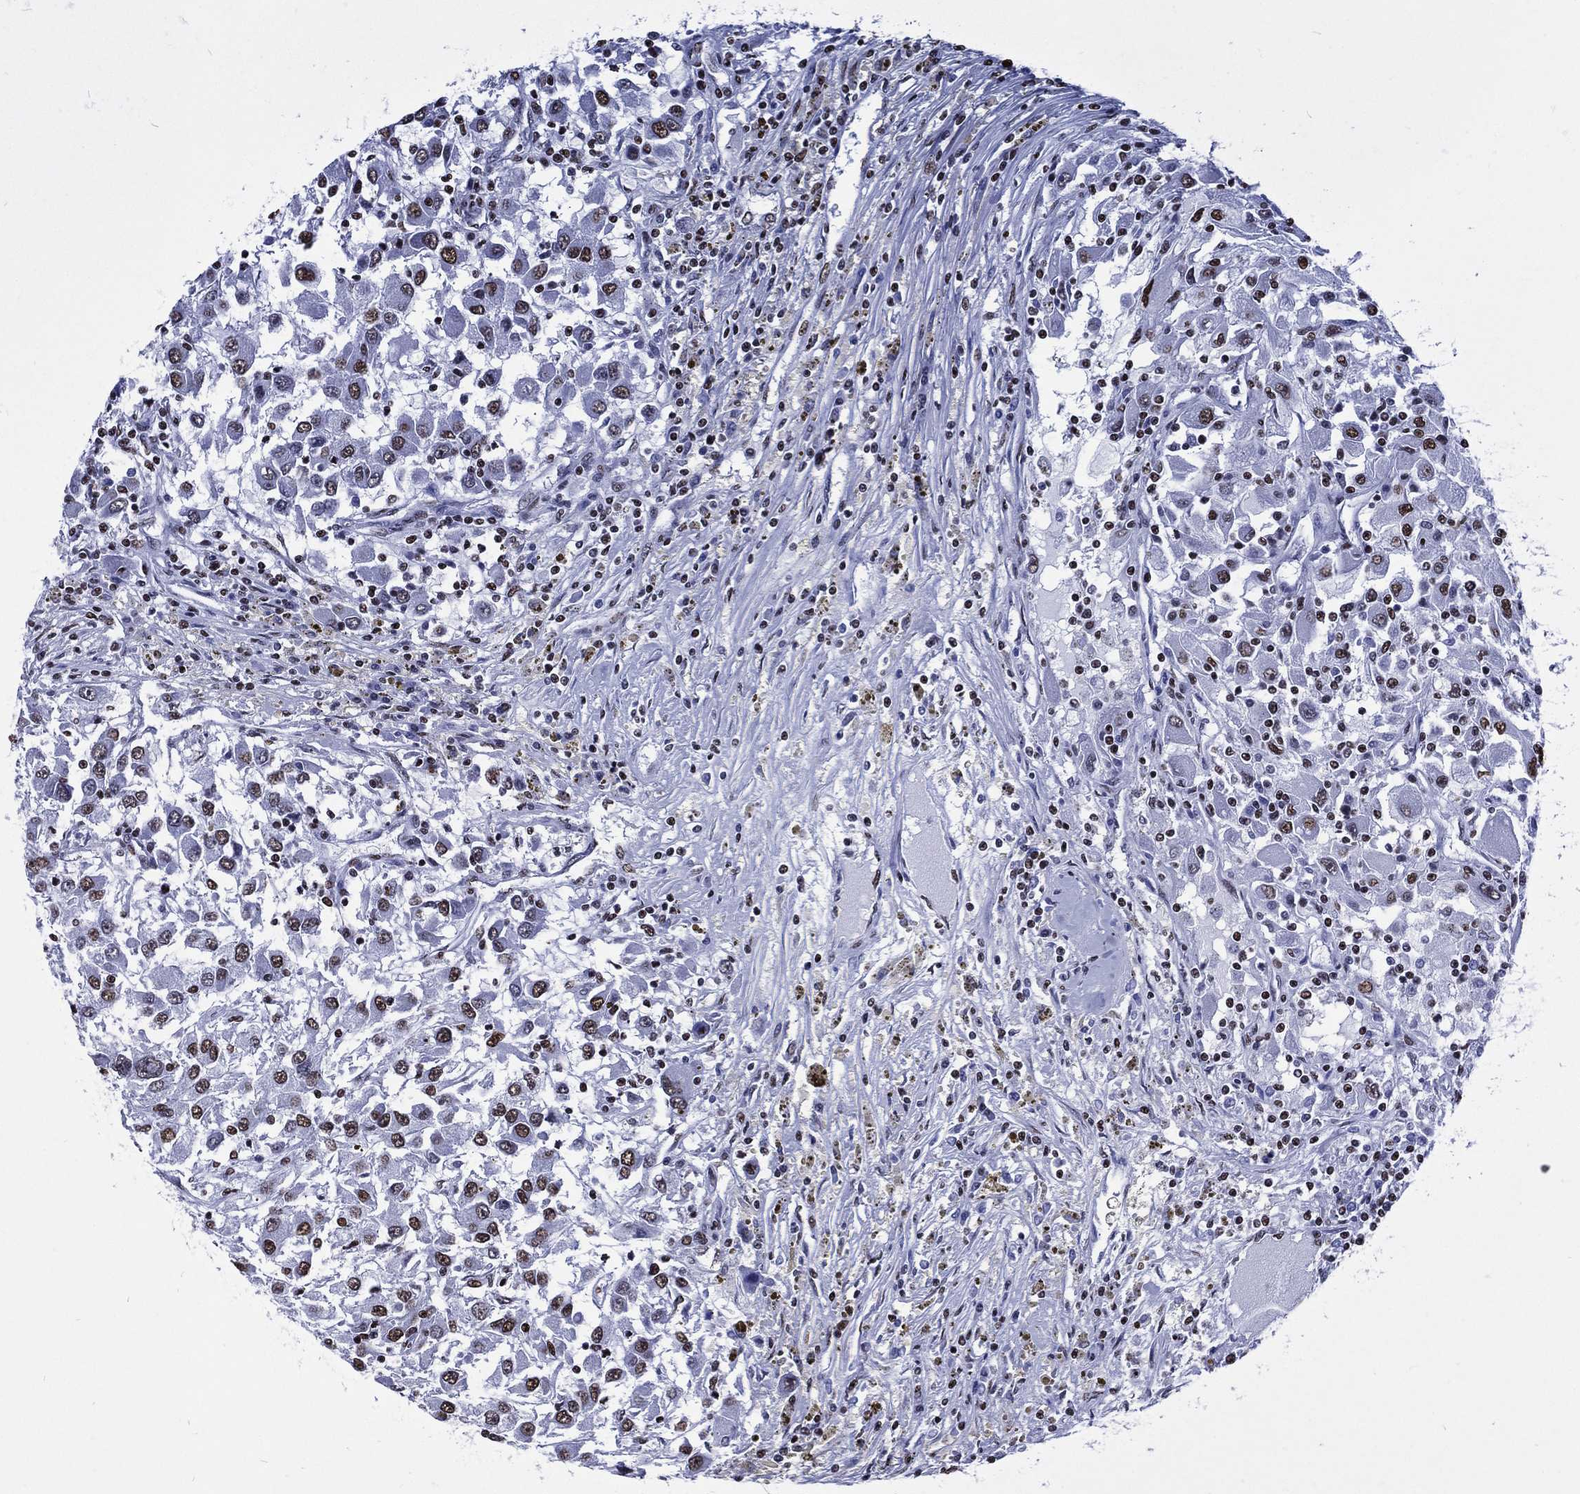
{"staining": {"intensity": "strong", "quantity": "25%-75%", "location": "nuclear"}, "tissue": "renal cancer", "cell_type": "Tumor cells", "image_type": "cancer", "snomed": [{"axis": "morphology", "description": "Adenocarcinoma, NOS"}, {"axis": "topography", "description": "Kidney"}], "caption": "Immunohistochemistry (IHC) staining of renal cancer (adenocarcinoma), which reveals high levels of strong nuclear expression in about 25%-75% of tumor cells indicating strong nuclear protein staining. The staining was performed using DAB (3,3'-diaminobenzidine) (brown) for protein detection and nuclei were counterstained in hematoxylin (blue).", "gene": "RETREG2", "patient": {"sex": "female", "age": 67}}